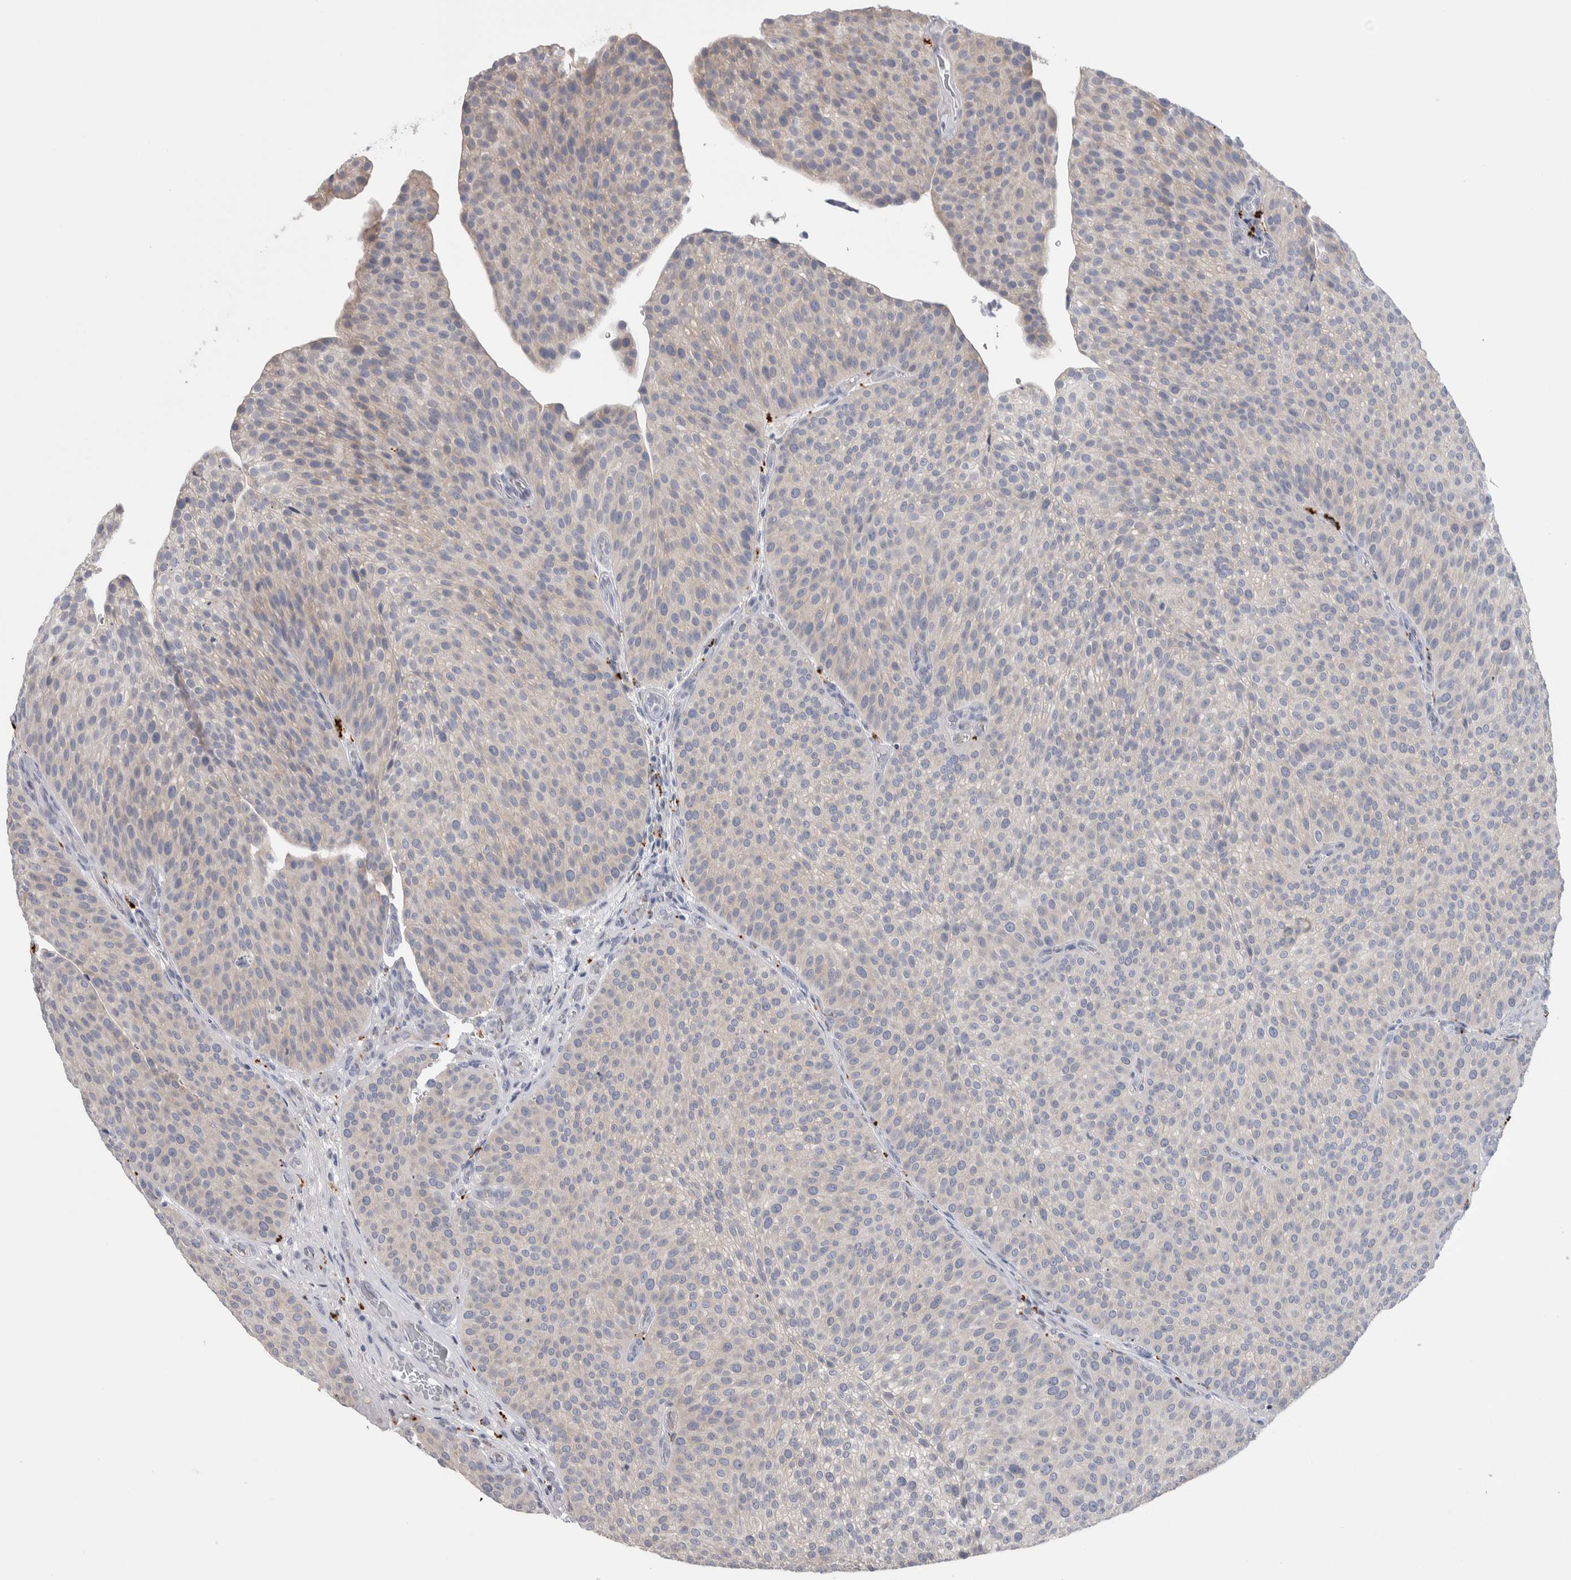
{"staining": {"intensity": "negative", "quantity": "none", "location": "none"}, "tissue": "urothelial cancer", "cell_type": "Tumor cells", "image_type": "cancer", "snomed": [{"axis": "morphology", "description": "Normal tissue, NOS"}, {"axis": "morphology", "description": "Urothelial carcinoma, Low grade"}, {"axis": "topography", "description": "Smooth muscle"}, {"axis": "topography", "description": "Urinary bladder"}], "caption": "Immunohistochemistry micrograph of neoplastic tissue: urothelial cancer stained with DAB displays no significant protein positivity in tumor cells.", "gene": "GPHN", "patient": {"sex": "male", "age": 60}}